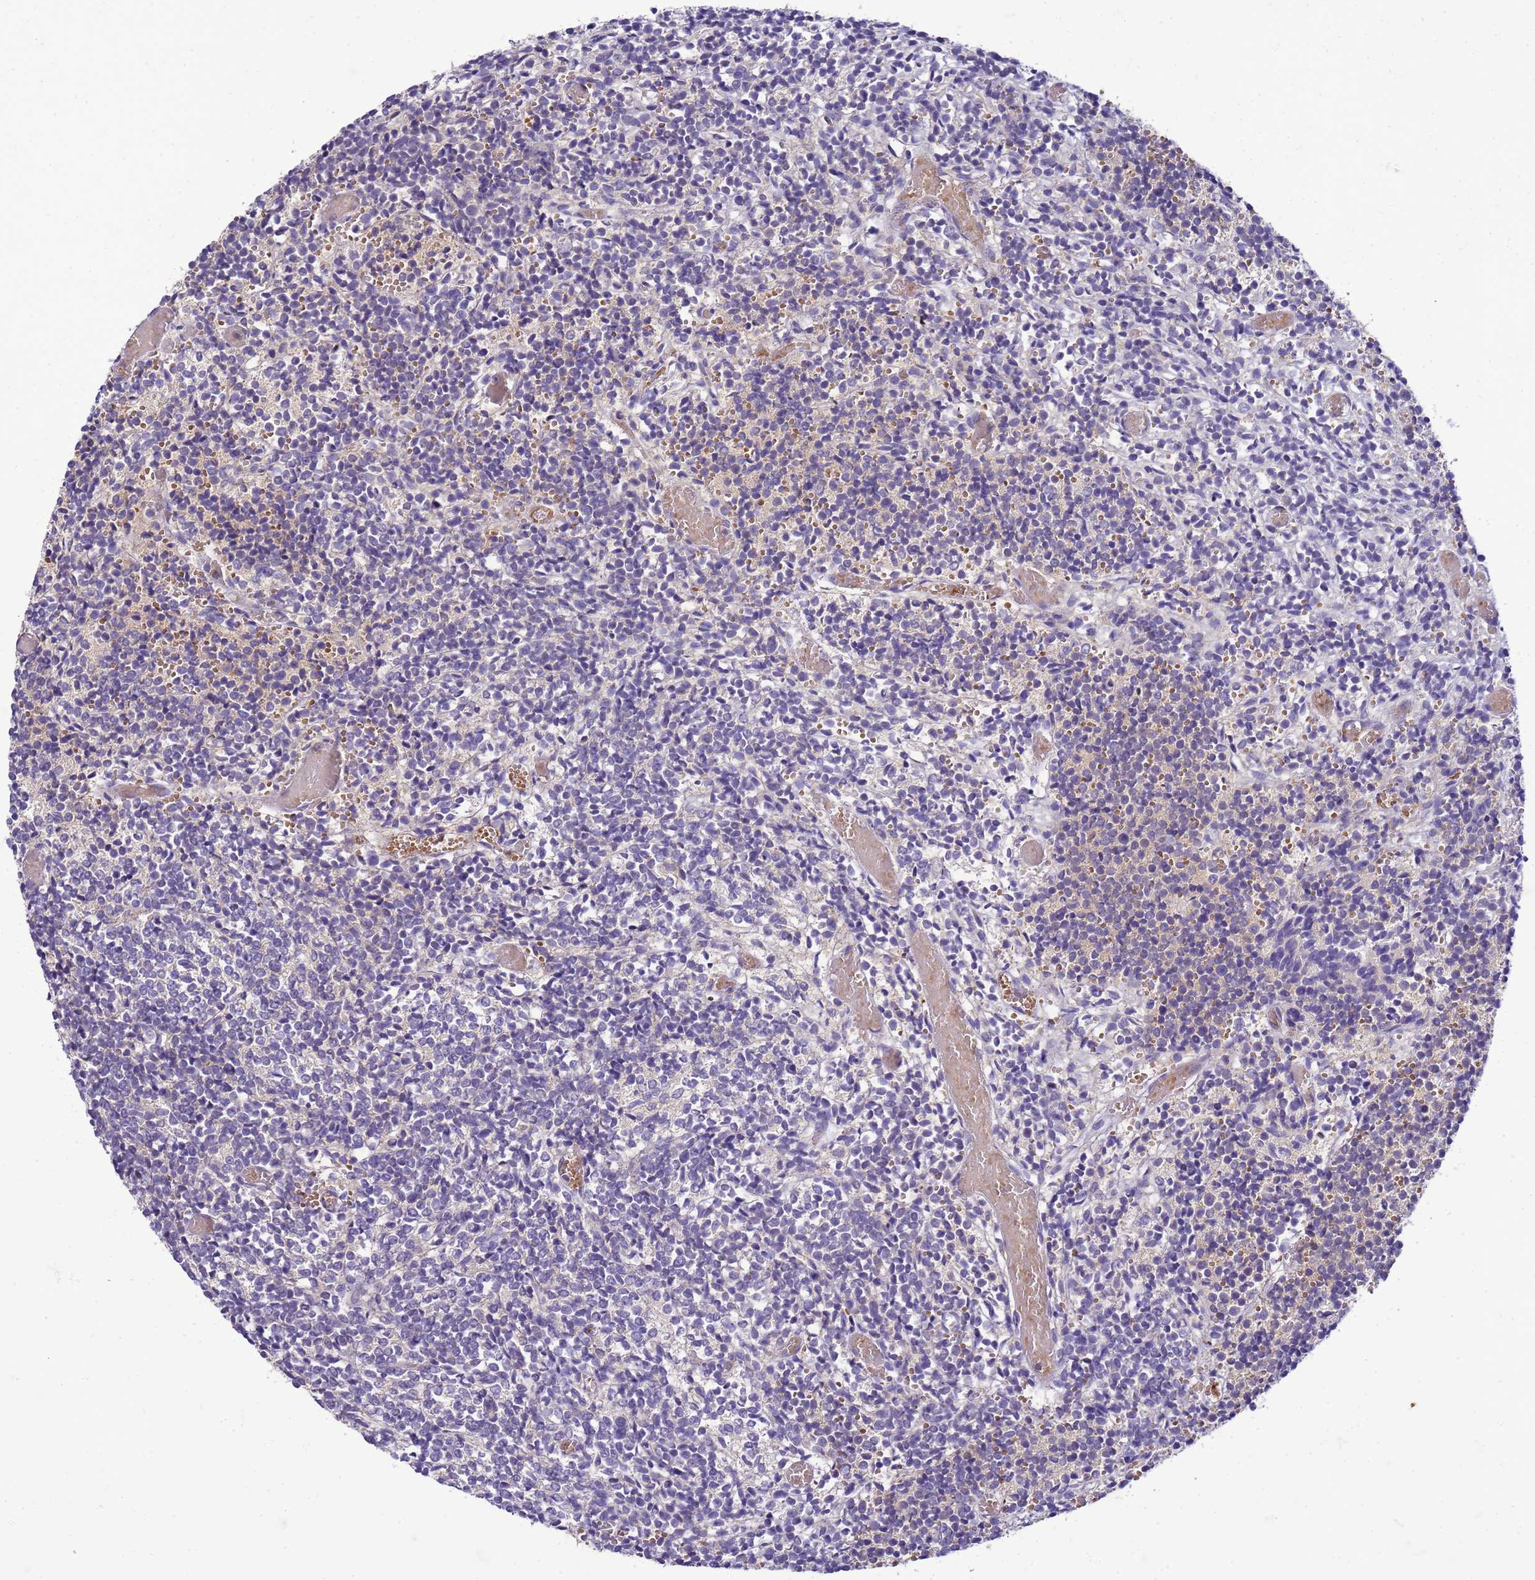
{"staining": {"intensity": "negative", "quantity": "none", "location": "none"}, "tissue": "glioma", "cell_type": "Tumor cells", "image_type": "cancer", "snomed": [{"axis": "morphology", "description": "Glioma, malignant, Low grade"}, {"axis": "topography", "description": "Brain"}], "caption": "Immunohistochemistry (IHC) photomicrograph of glioma stained for a protein (brown), which reveals no expression in tumor cells.", "gene": "DDI2", "patient": {"sex": "female", "age": 1}}